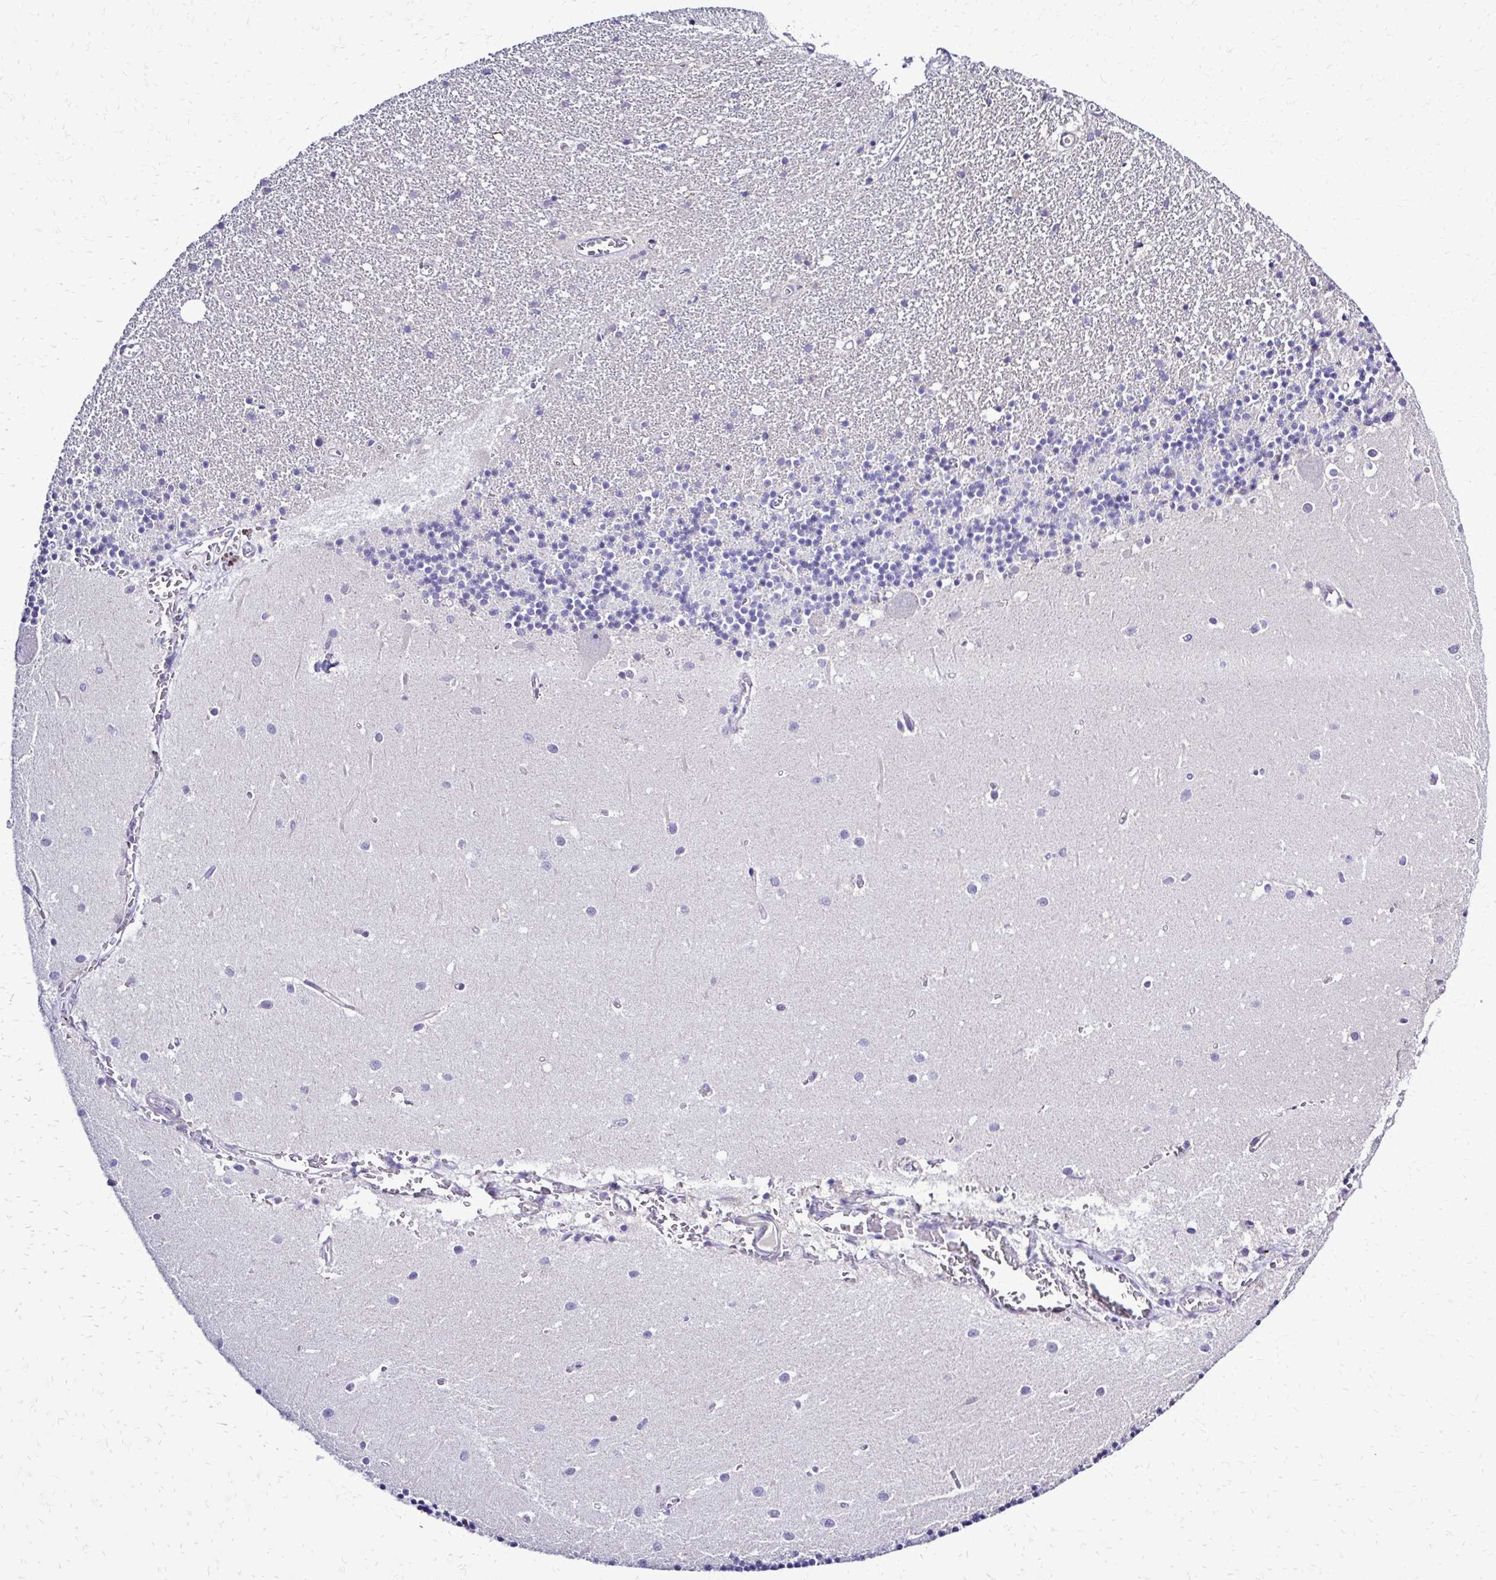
{"staining": {"intensity": "negative", "quantity": "none", "location": "none"}, "tissue": "cerebellum", "cell_type": "Cells in granular layer", "image_type": "normal", "snomed": [{"axis": "morphology", "description": "Normal tissue, NOS"}, {"axis": "topography", "description": "Cerebellum"}], "caption": "IHC image of normal cerebellum: human cerebellum stained with DAB shows no significant protein expression in cells in granular layer.", "gene": "RASL11B", "patient": {"sex": "male", "age": 54}}